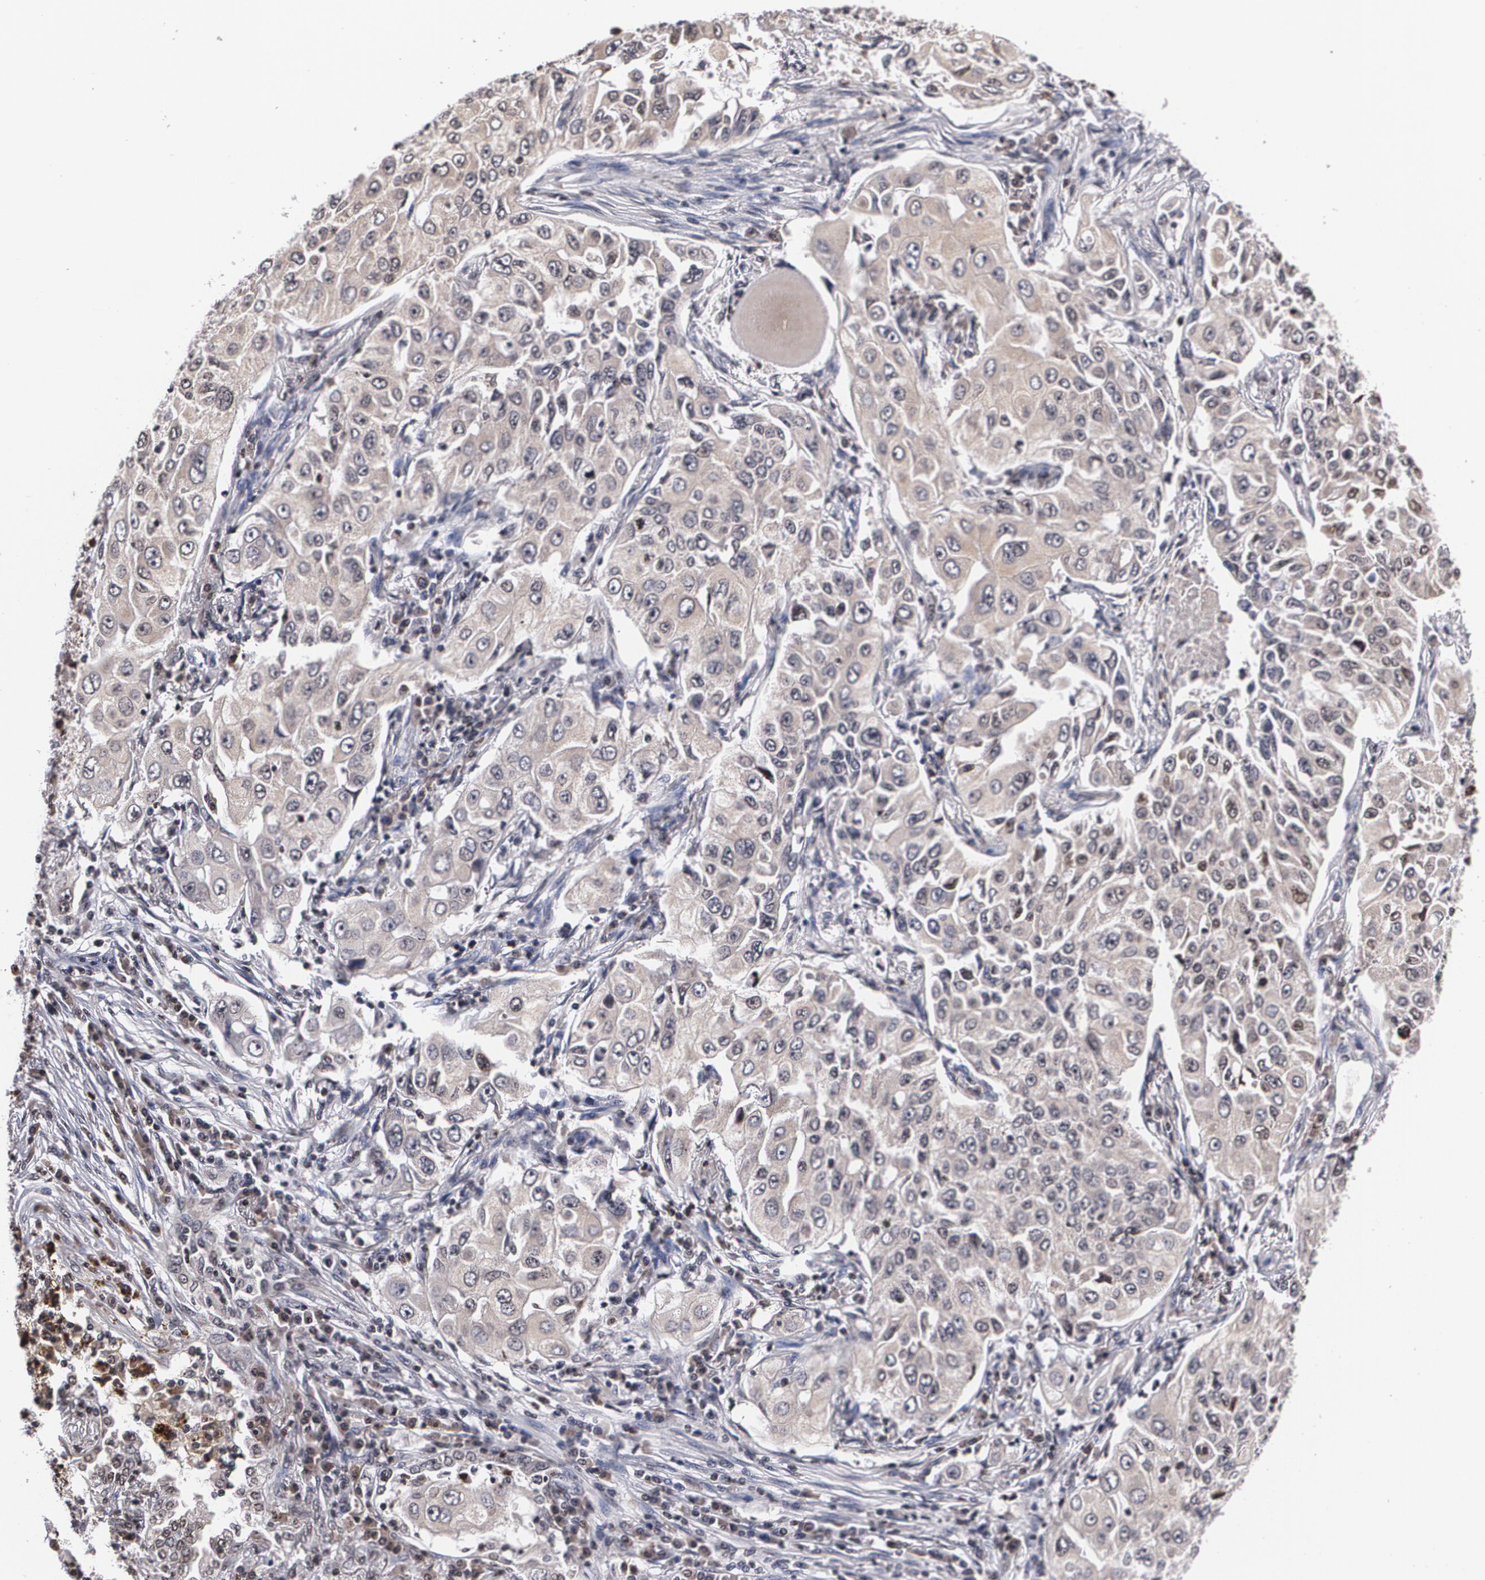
{"staining": {"intensity": "weak", "quantity": "25%-75%", "location": "cytoplasmic/membranous"}, "tissue": "lung cancer", "cell_type": "Tumor cells", "image_type": "cancer", "snomed": [{"axis": "morphology", "description": "Adenocarcinoma, NOS"}, {"axis": "topography", "description": "Lung"}], "caption": "Protein staining by IHC shows weak cytoplasmic/membranous positivity in approximately 25%-75% of tumor cells in lung adenocarcinoma. The staining was performed using DAB (3,3'-diaminobenzidine), with brown indicating positive protein expression. Nuclei are stained blue with hematoxylin.", "gene": "MVP", "patient": {"sex": "male", "age": 84}}